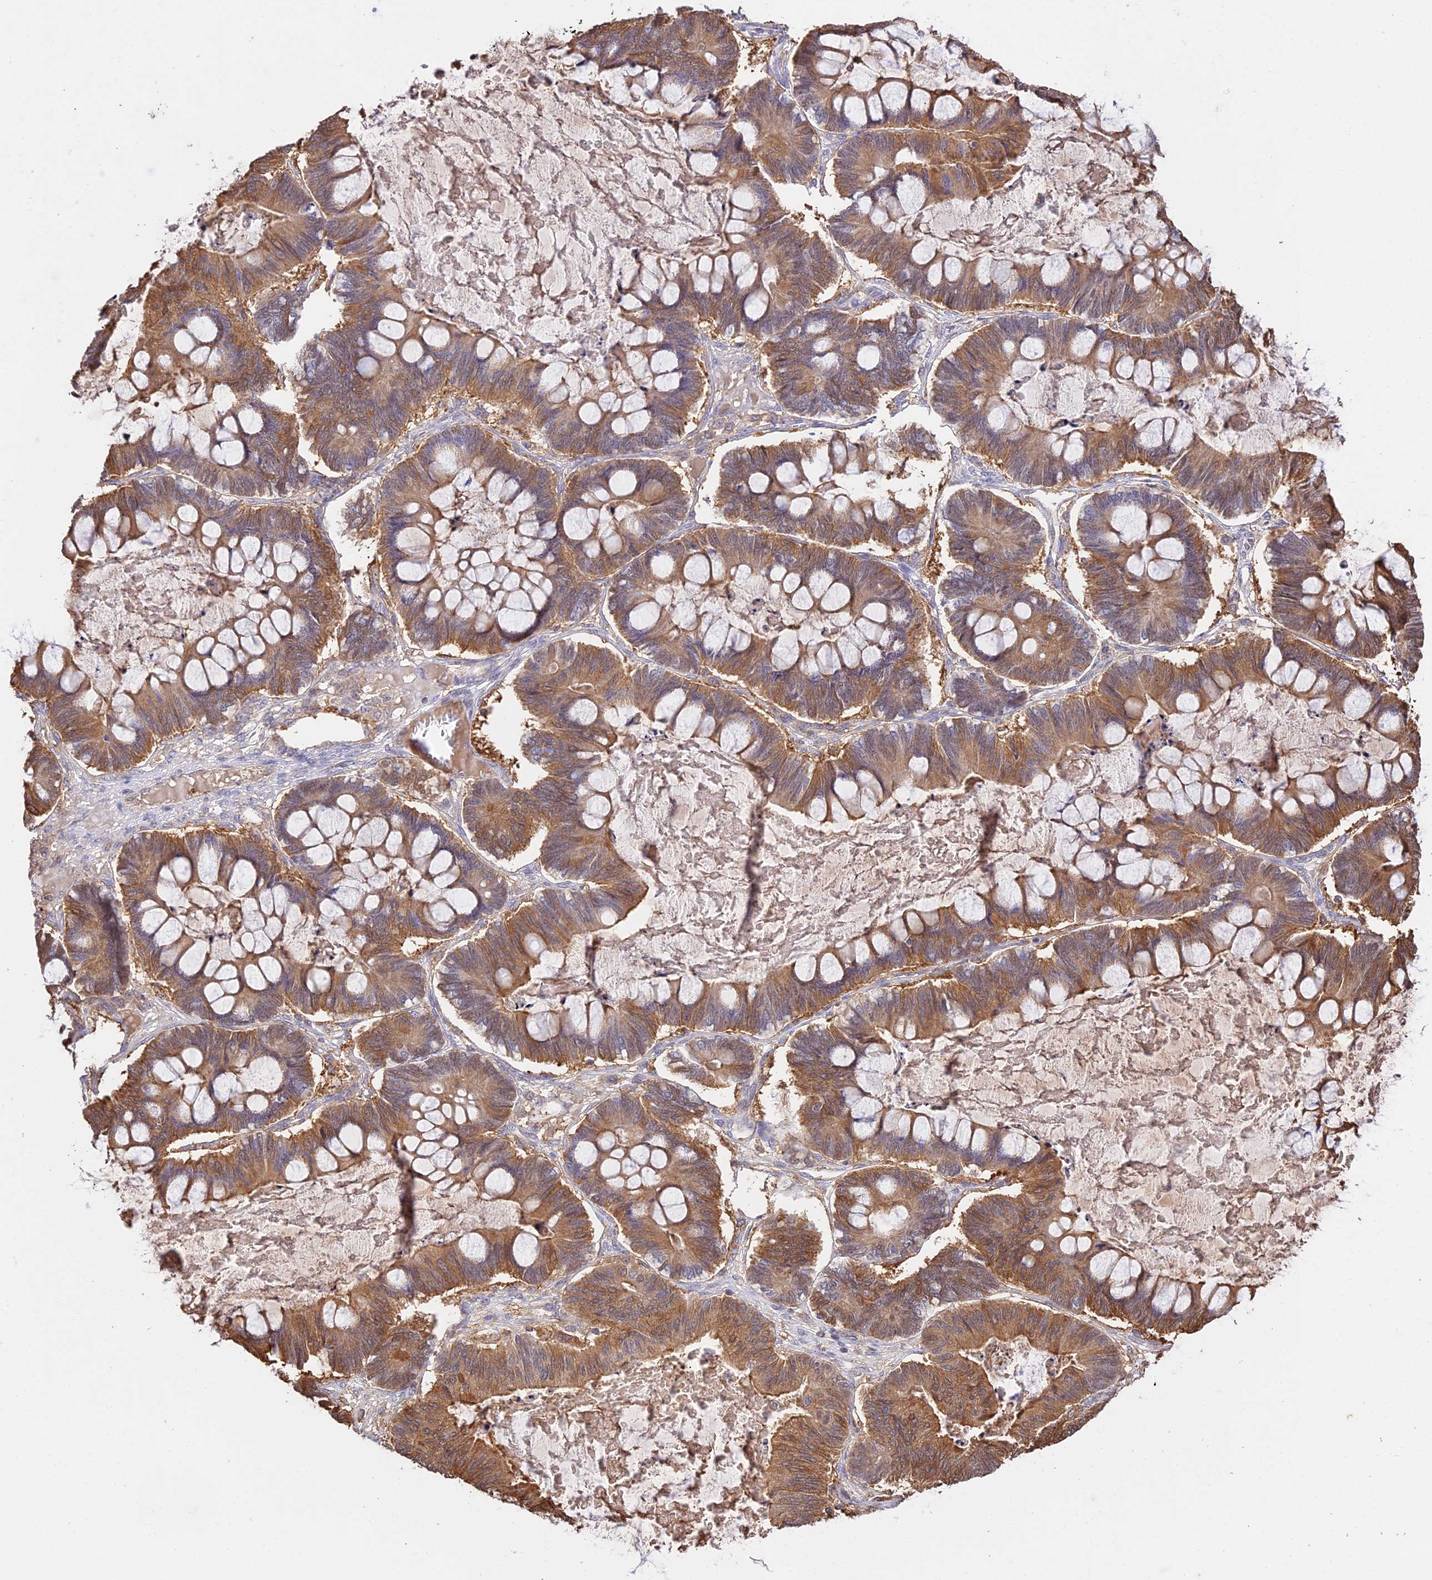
{"staining": {"intensity": "moderate", "quantity": ">75%", "location": "cytoplasmic/membranous"}, "tissue": "ovarian cancer", "cell_type": "Tumor cells", "image_type": "cancer", "snomed": [{"axis": "morphology", "description": "Cystadenocarcinoma, mucinous, NOS"}, {"axis": "topography", "description": "Ovary"}], "caption": "A medium amount of moderate cytoplasmic/membranous expression is present in about >75% of tumor cells in mucinous cystadenocarcinoma (ovarian) tissue.", "gene": "FBP1", "patient": {"sex": "female", "age": 61}}